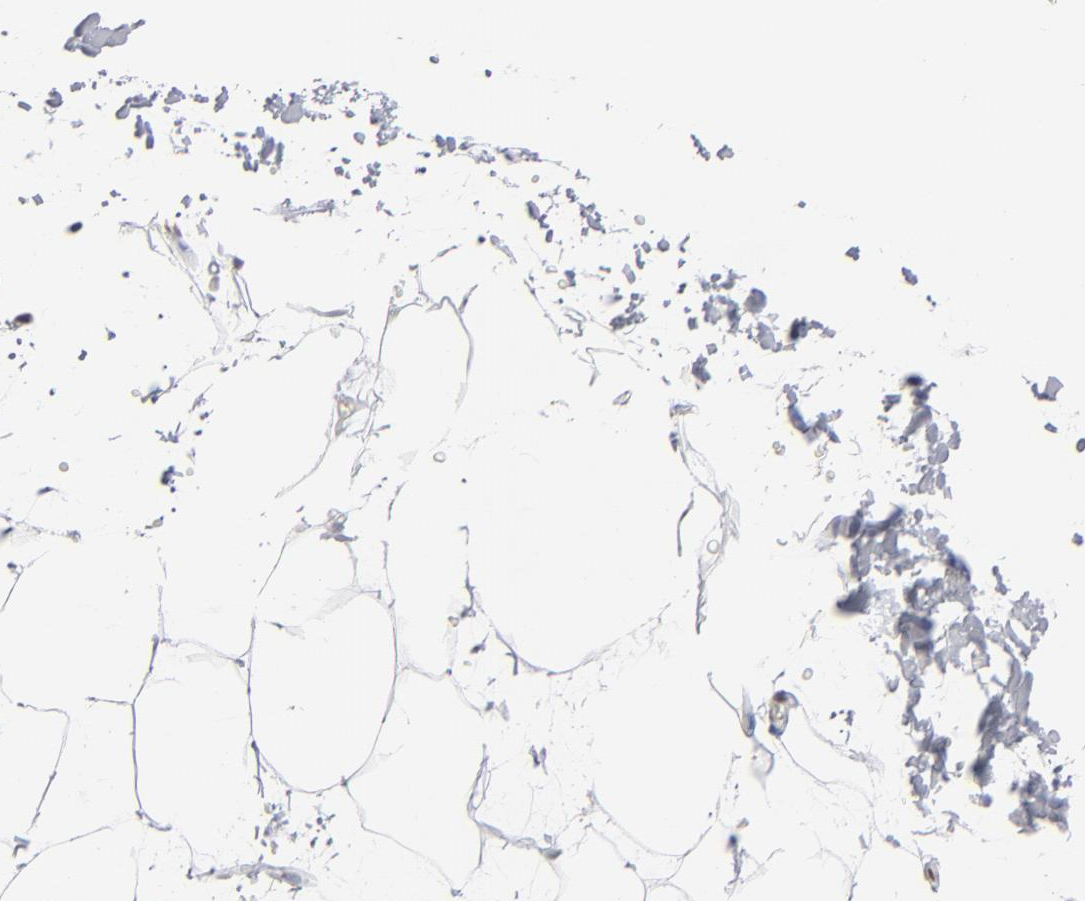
{"staining": {"intensity": "negative", "quantity": "none", "location": "none"}, "tissue": "adipose tissue", "cell_type": "Adipocytes", "image_type": "normal", "snomed": [{"axis": "morphology", "description": "Normal tissue, NOS"}, {"axis": "topography", "description": "Soft tissue"}], "caption": "High magnification brightfield microscopy of normal adipose tissue stained with DAB (brown) and counterstained with hematoxylin (blue): adipocytes show no significant staining.", "gene": "IRF9", "patient": {"sex": "male", "age": 72}}